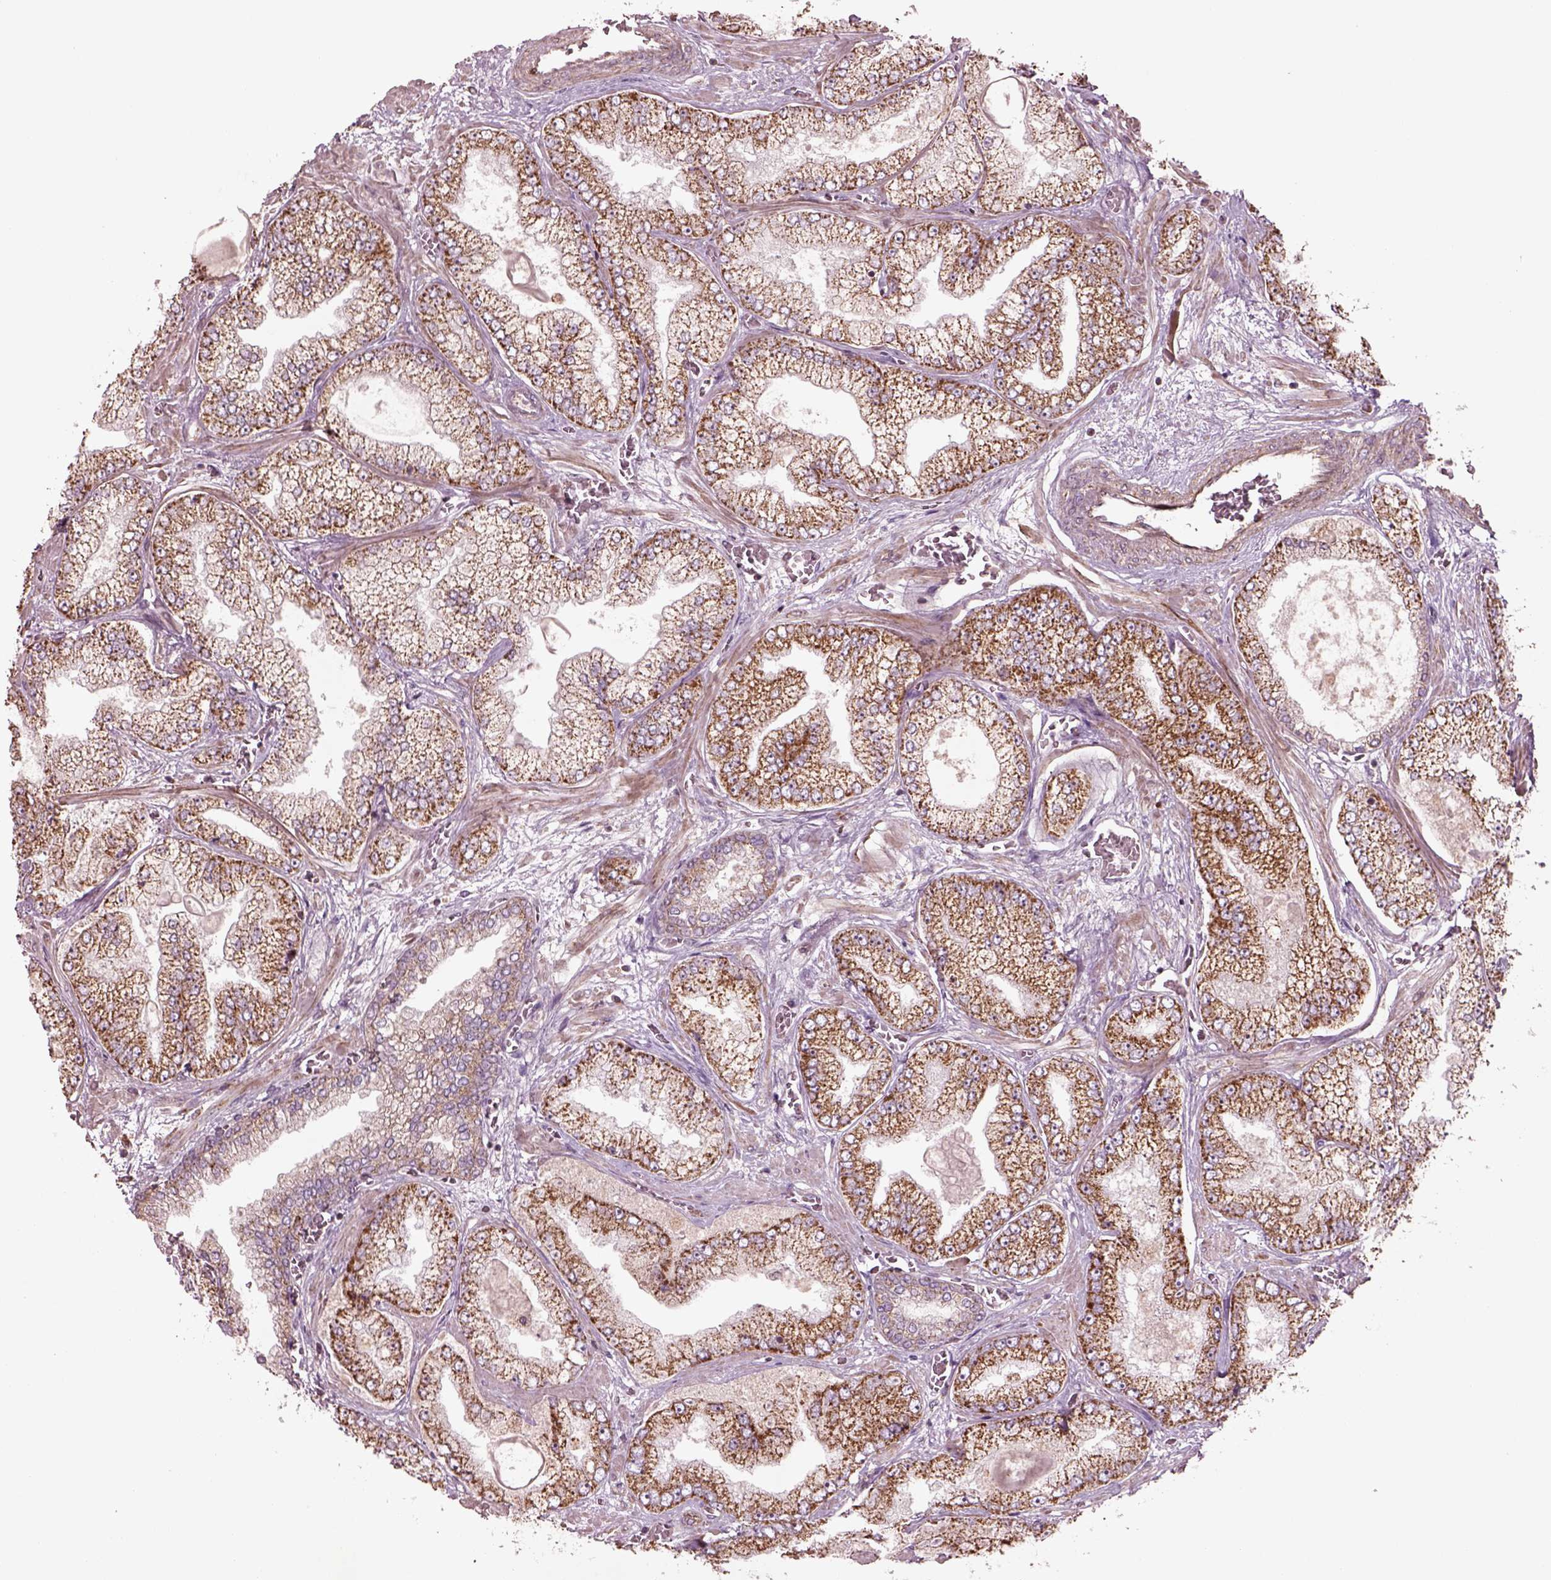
{"staining": {"intensity": "moderate", "quantity": ">75%", "location": "cytoplasmic/membranous"}, "tissue": "prostate cancer", "cell_type": "Tumor cells", "image_type": "cancer", "snomed": [{"axis": "morphology", "description": "Adenocarcinoma, Low grade"}, {"axis": "topography", "description": "Prostate"}], "caption": "The immunohistochemical stain labels moderate cytoplasmic/membranous staining in tumor cells of prostate cancer (low-grade adenocarcinoma) tissue.", "gene": "SLC25A5", "patient": {"sex": "male", "age": 57}}